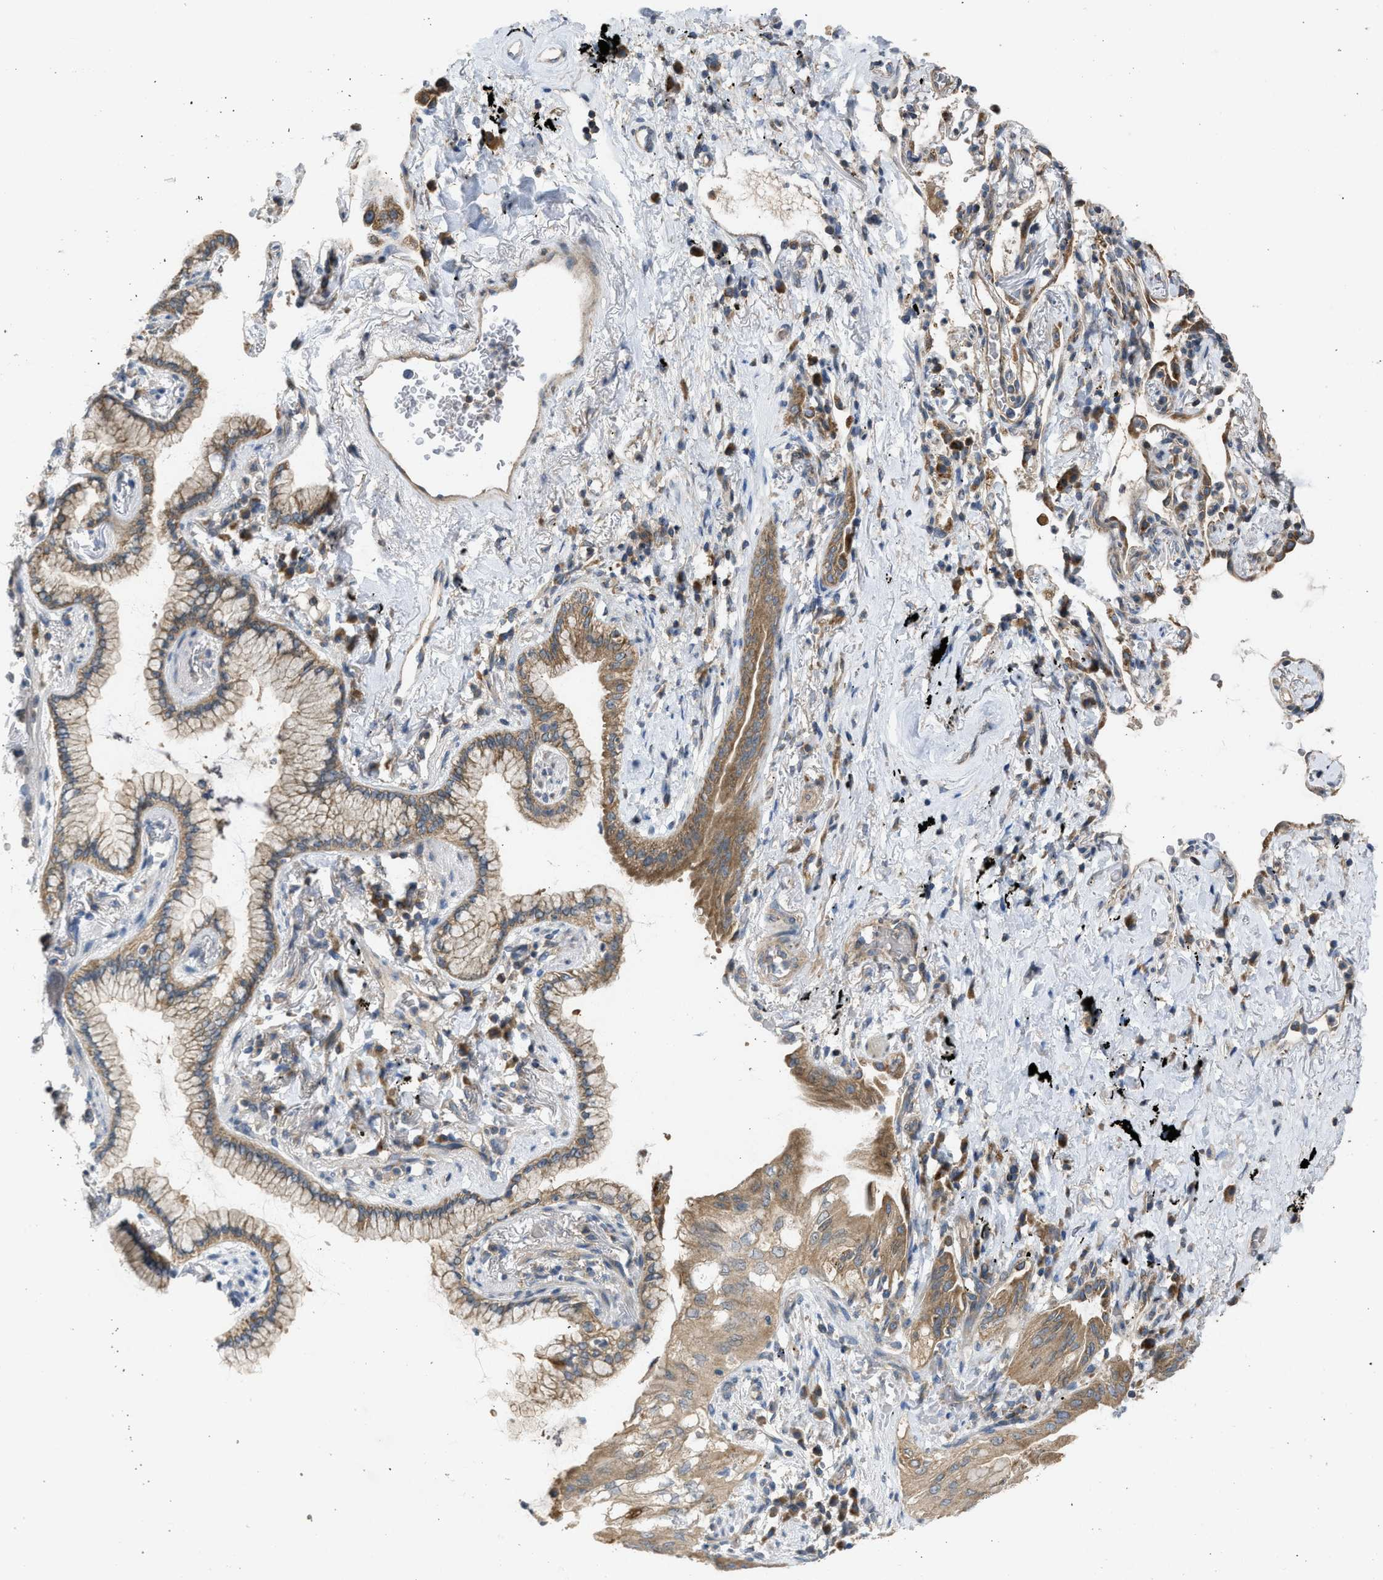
{"staining": {"intensity": "moderate", "quantity": ">75%", "location": "cytoplasmic/membranous"}, "tissue": "lung cancer", "cell_type": "Tumor cells", "image_type": "cancer", "snomed": [{"axis": "morphology", "description": "Normal tissue, NOS"}, {"axis": "morphology", "description": "Adenocarcinoma, NOS"}, {"axis": "topography", "description": "Bronchus"}, {"axis": "topography", "description": "Lung"}], "caption": "Immunohistochemical staining of human adenocarcinoma (lung) exhibits medium levels of moderate cytoplasmic/membranous staining in approximately >75% of tumor cells. (Stains: DAB in brown, nuclei in blue, Microscopy: brightfield microscopy at high magnification).", "gene": "CYP1A1", "patient": {"sex": "female", "age": 70}}